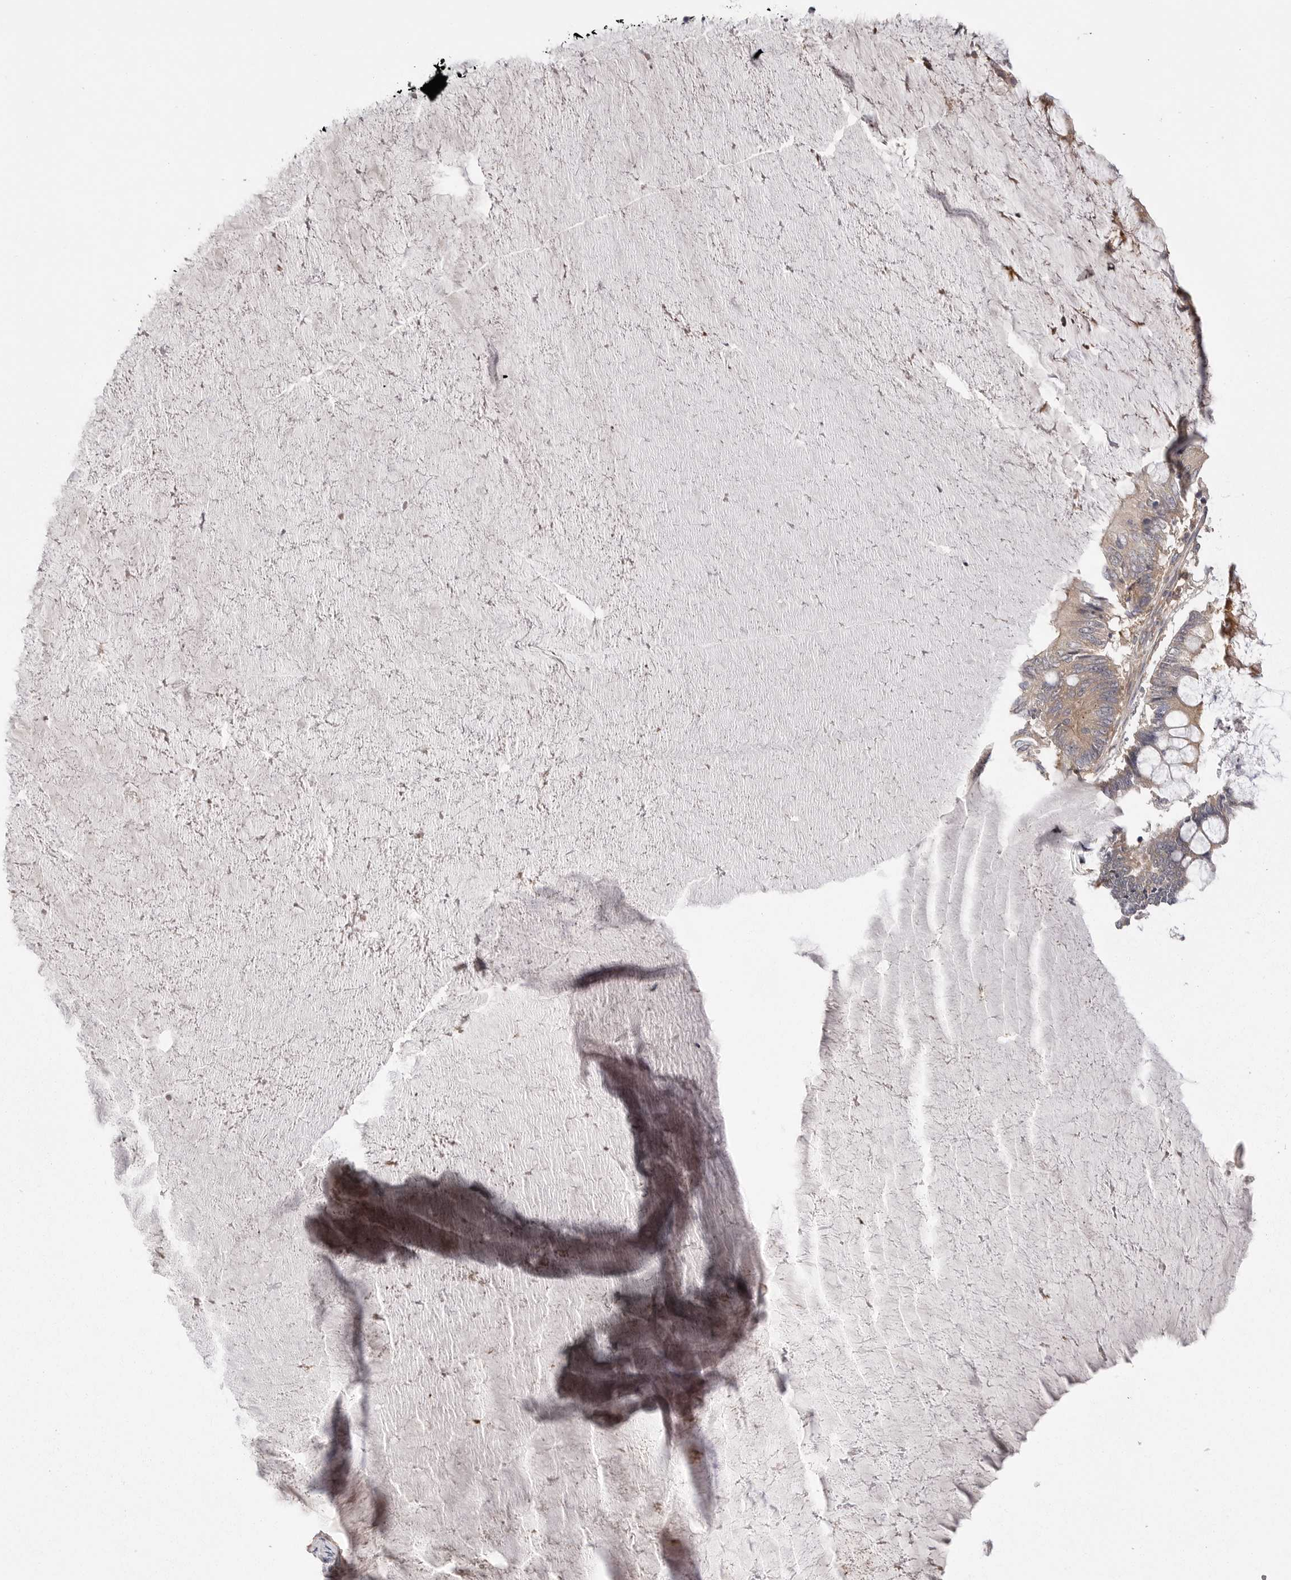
{"staining": {"intensity": "weak", "quantity": ">75%", "location": "cytoplasmic/membranous"}, "tissue": "ovarian cancer", "cell_type": "Tumor cells", "image_type": "cancer", "snomed": [{"axis": "morphology", "description": "Cystadenocarcinoma, mucinous, NOS"}, {"axis": "topography", "description": "Ovary"}], "caption": "An IHC image of tumor tissue is shown. Protein staining in brown highlights weak cytoplasmic/membranous positivity in ovarian mucinous cystadenocarcinoma within tumor cells.", "gene": "OSBPL9", "patient": {"sex": "female", "age": 61}}